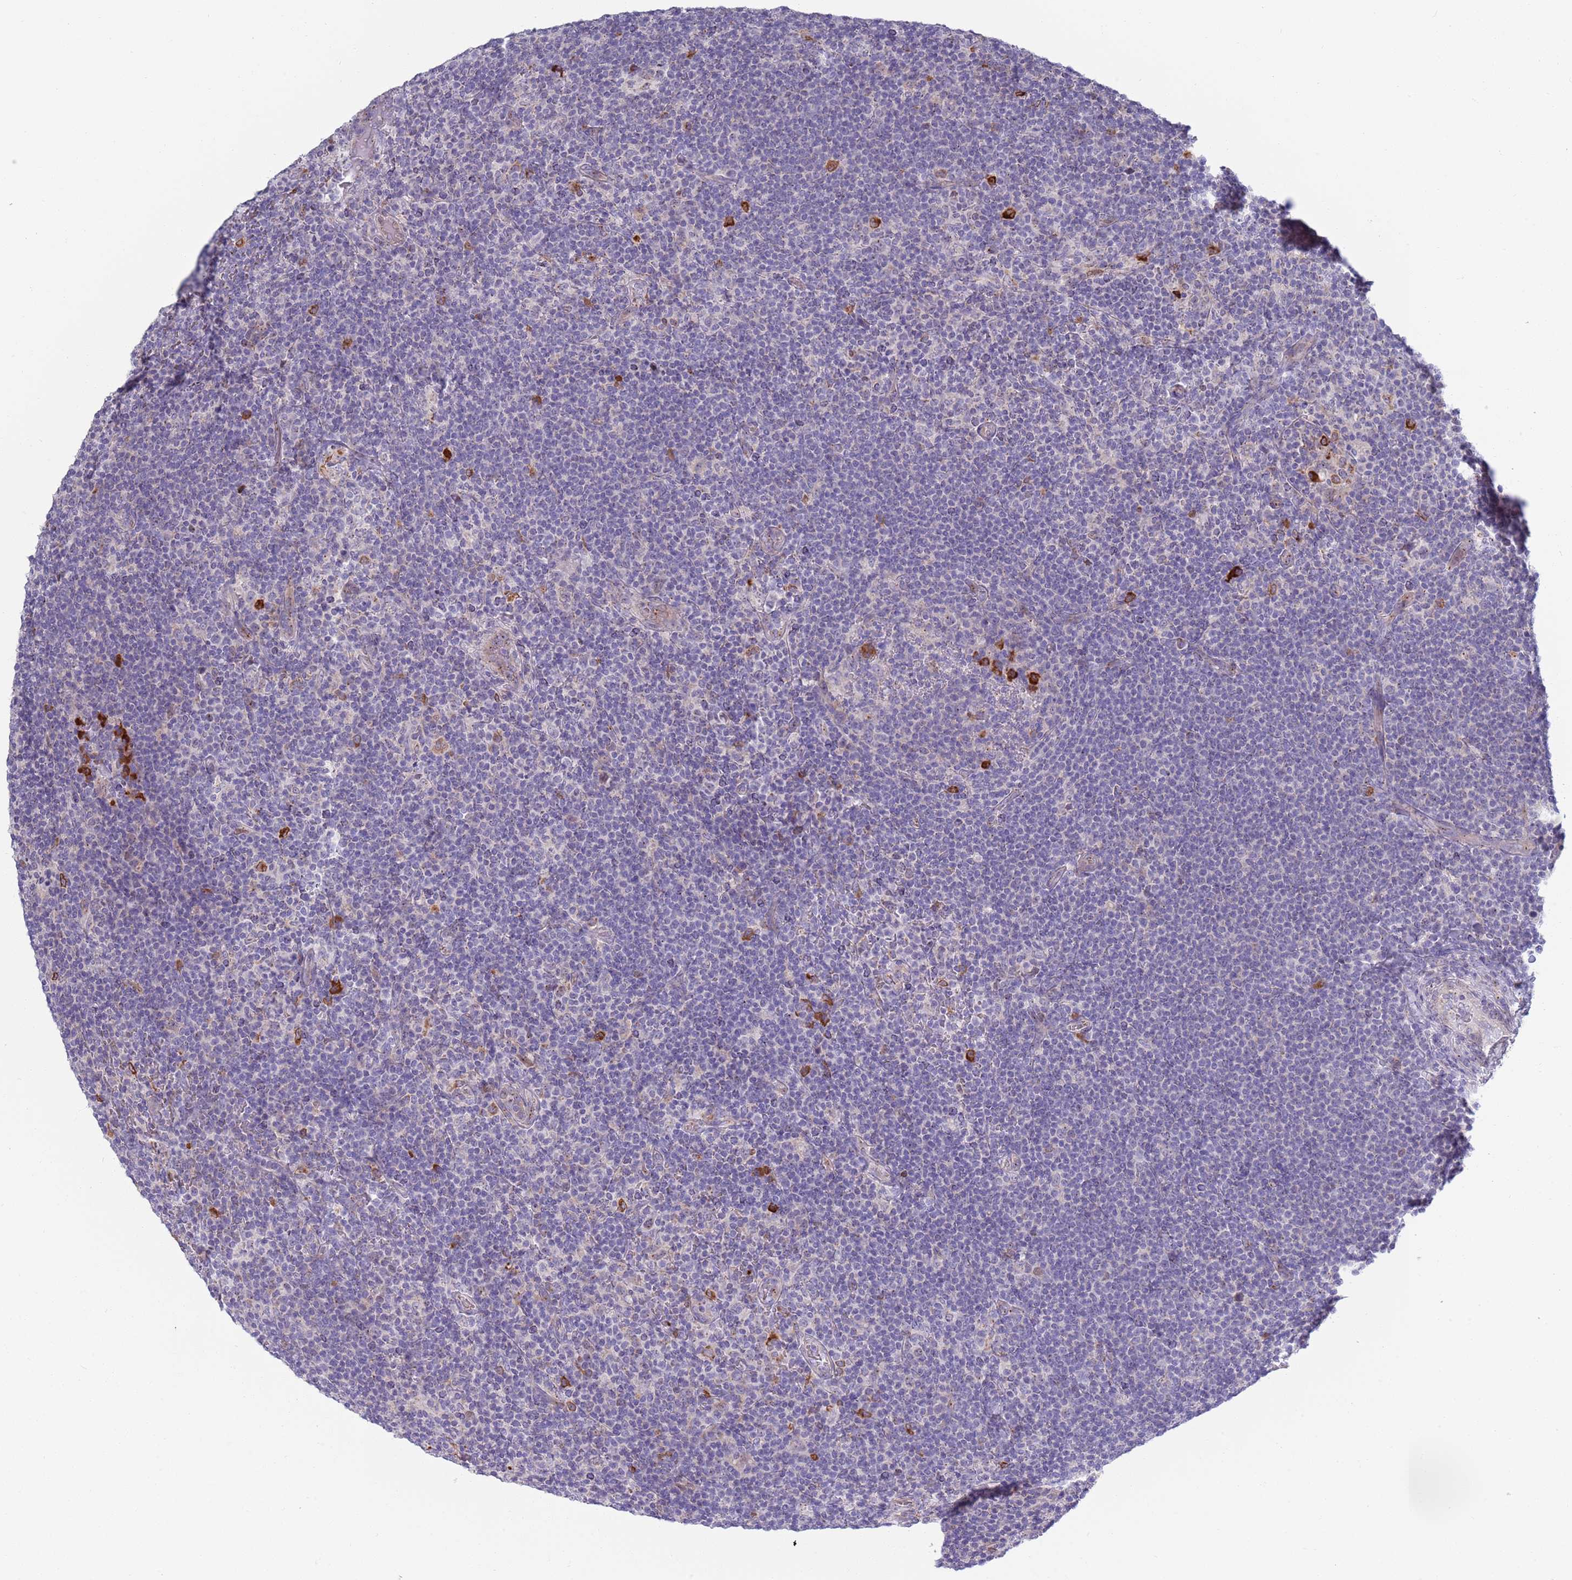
{"staining": {"intensity": "negative", "quantity": "none", "location": "none"}, "tissue": "lymphoma", "cell_type": "Tumor cells", "image_type": "cancer", "snomed": [{"axis": "morphology", "description": "Hodgkin's disease, NOS"}, {"axis": "topography", "description": "Lymph node"}], "caption": "This is a micrograph of IHC staining of Hodgkin's disease, which shows no staining in tumor cells.", "gene": "LTB", "patient": {"sex": "female", "age": 57}}